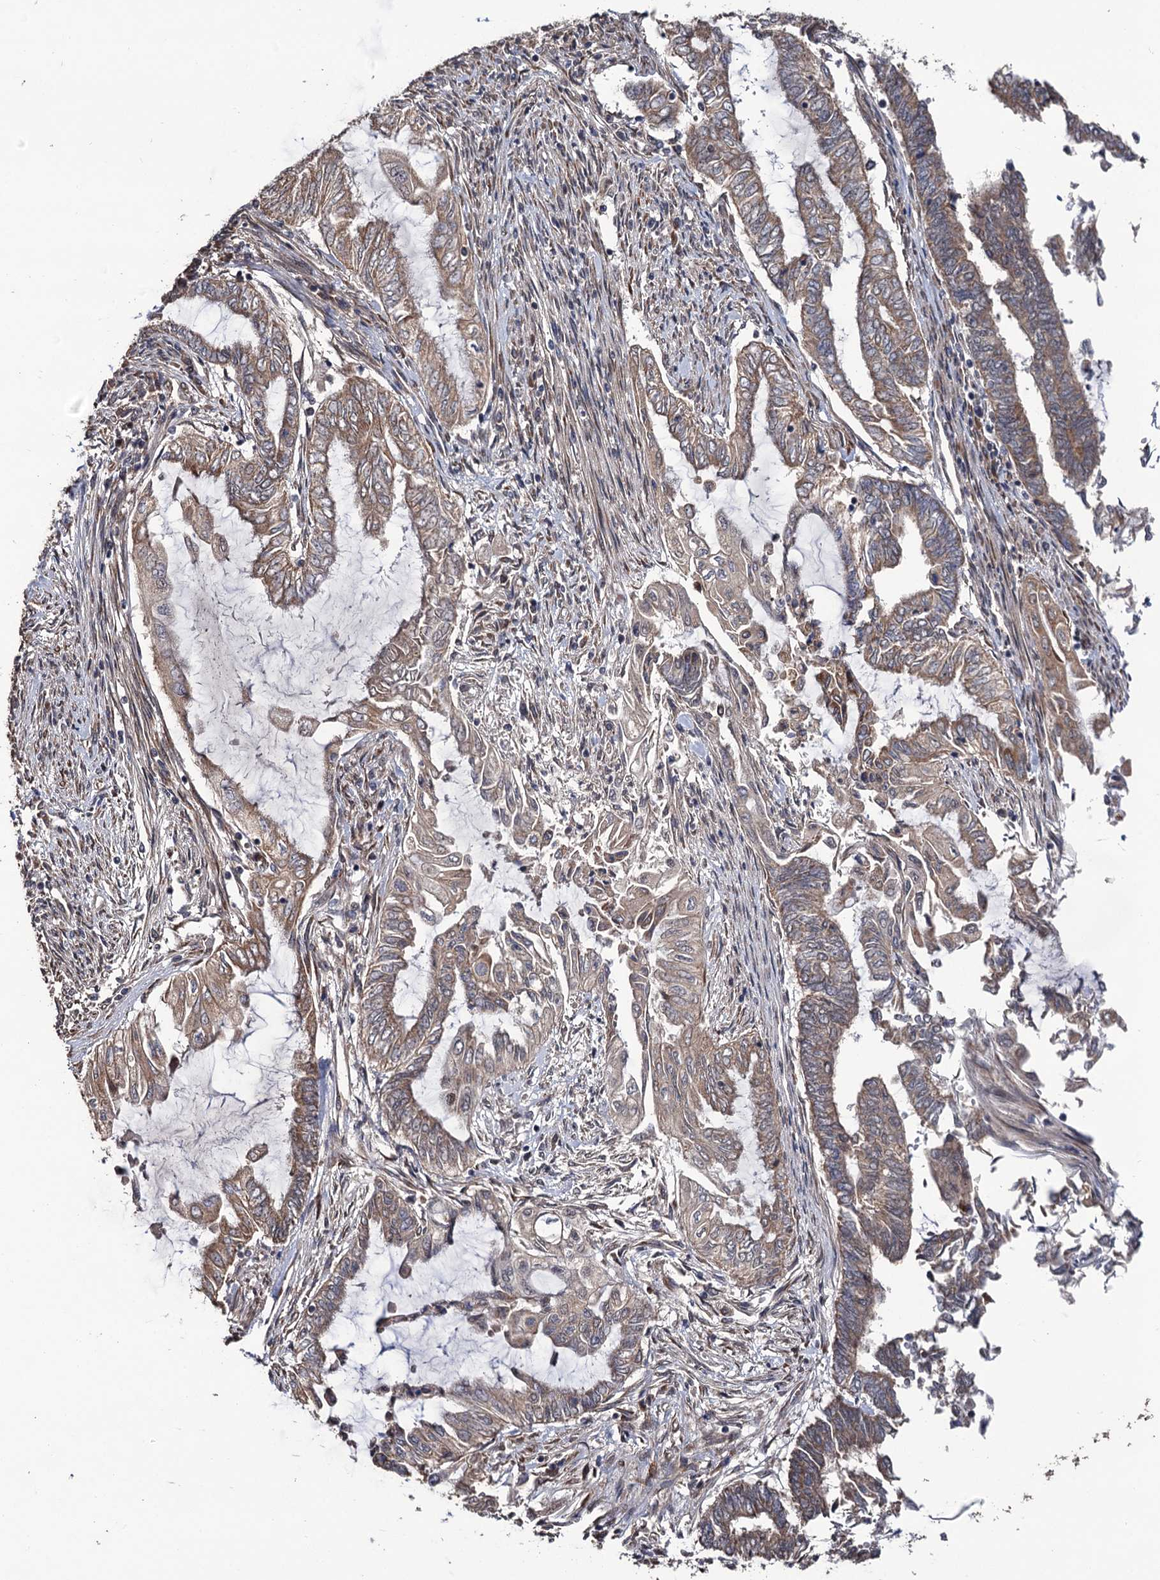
{"staining": {"intensity": "moderate", "quantity": ">75%", "location": "cytoplasmic/membranous"}, "tissue": "endometrial cancer", "cell_type": "Tumor cells", "image_type": "cancer", "snomed": [{"axis": "morphology", "description": "Adenocarcinoma, NOS"}, {"axis": "topography", "description": "Uterus"}, {"axis": "topography", "description": "Endometrium"}], "caption": "Immunohistochemical staining of adenocarcinoma (endometrial) displays medium levels of moderate cytoplasmic/membranous protein positivity in about >75% of tumor cells. The protein of interest is shown in brown color, while the nuclei are stained blue.", "gene": "LRRC63", "patient": {"sex": "female", "age": 70}}